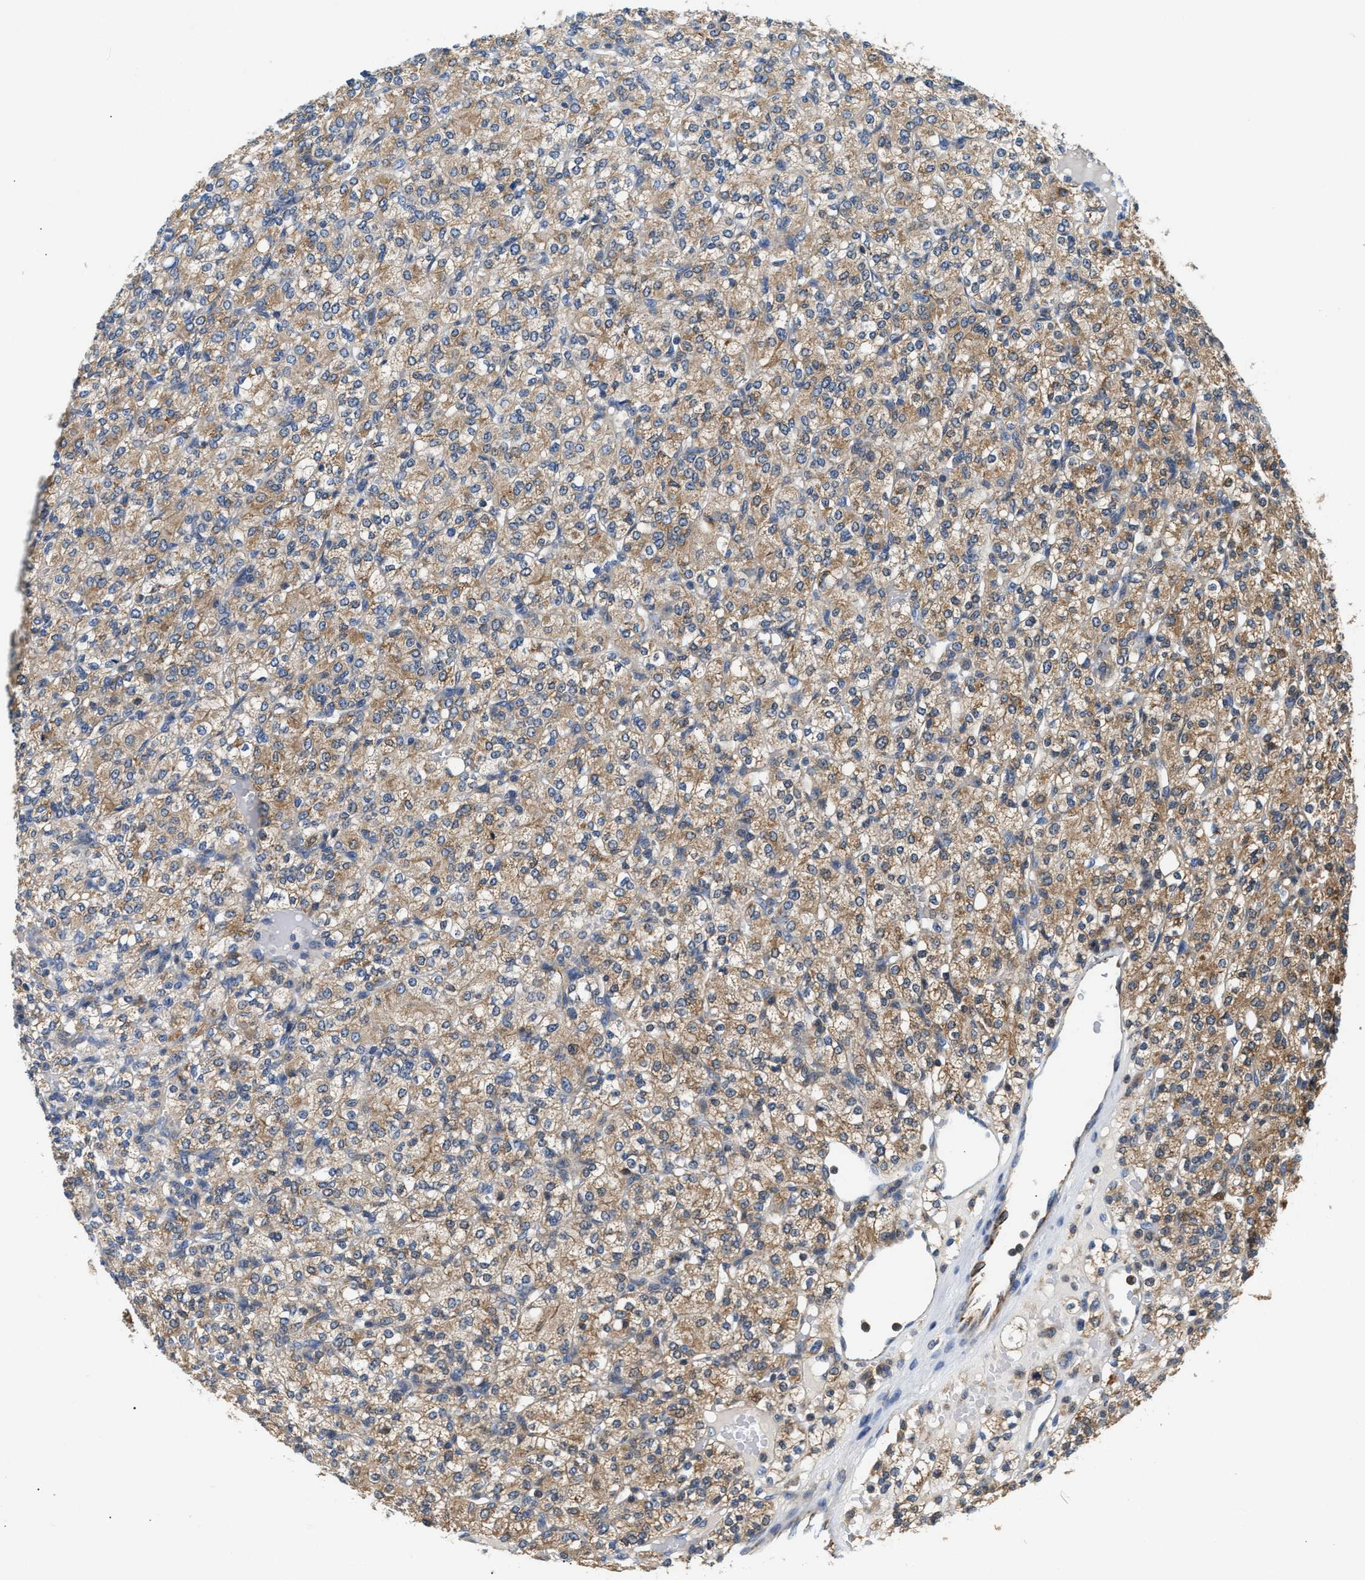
{"staining": {"intensity": "moderate", "quantity": ">75%", "location": "cytoplasmic/membranous"}, "tissue": "renal cancer", "cell_type": "Tumor cells", "image_type": "cancer", "snomed": [{"axis": "morphology", "description": "Adenocarcinoma, NOS"}, {"axis": "topography", "description": "Kidney"}], "caption": "This image displays immunohistochemistry (IHC) staining of human adenocarcinoma (renal), with medium moderate cytoplasmic/membranous positivity in approximately >75% of tumor cells.", "gene": "CCM2", "patient": {"sex": "male", "age": 77}}